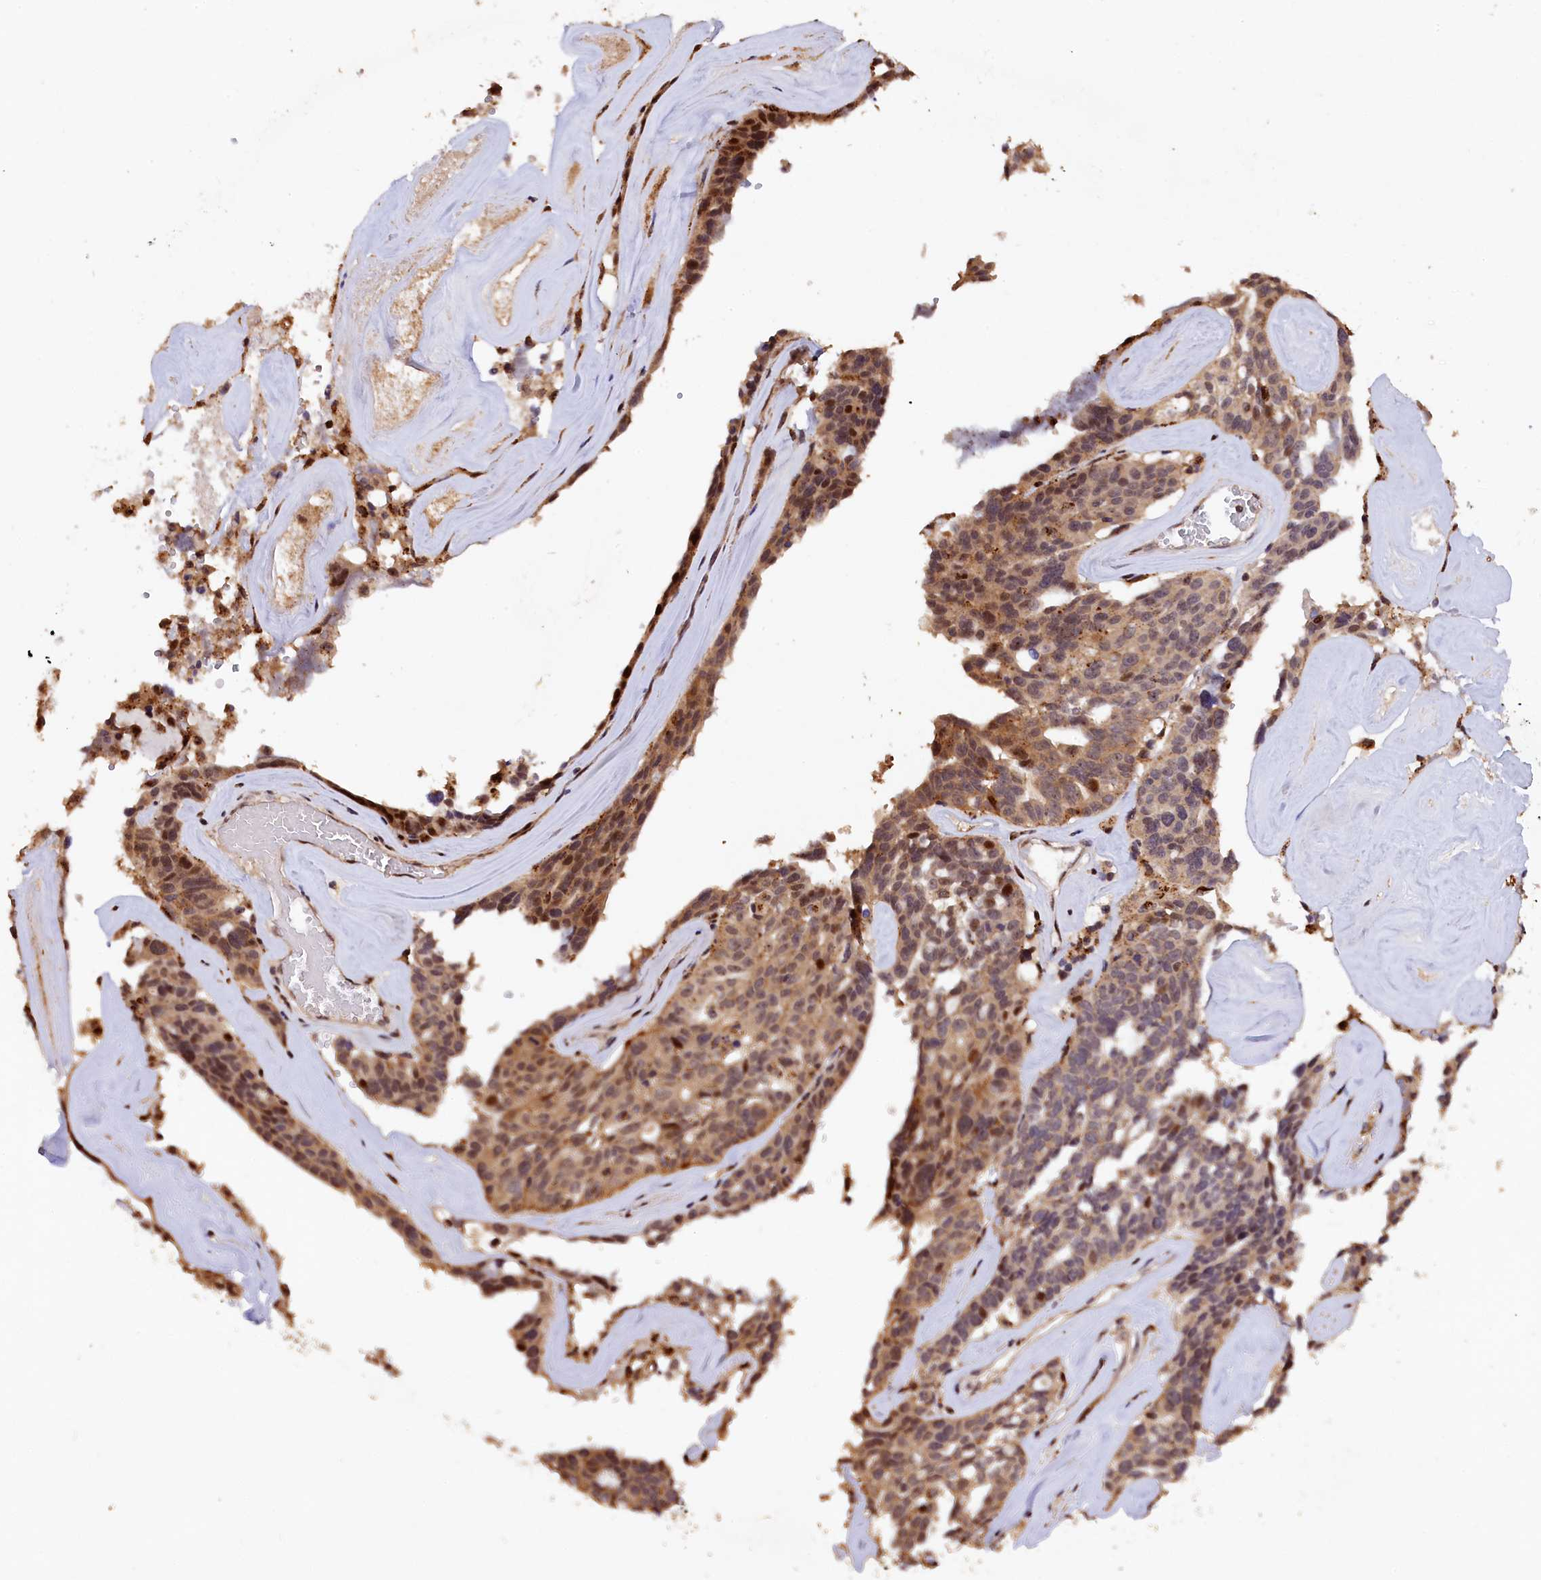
{"staining": {"intensity": "moderate", "quantity": ">75%", "location": "cytoplasmic/membranous,nuclear"}, "tissue": "ovarian cancer", "cell_type": "Tumor cells", "image_type": "cancer", "snomed": [{"axis": "morphology", "description": "Cystadenocarcinoma, serous, NOS"}, {"axis": "topography", "description": "Ovary"}], "caption": "The micrograph reveals staining of serous cystadenocarcinoma (ovarian), revealing moderate cytoplasmic/membranous and nuclear protein positivity (brown color) within tumor cells. Immunohistochemistry (ihc) stains the protein in brown and the nuclei are stained blue.", "gene": "PHAF1", "patient": {"sex": "female", "age": 59}}